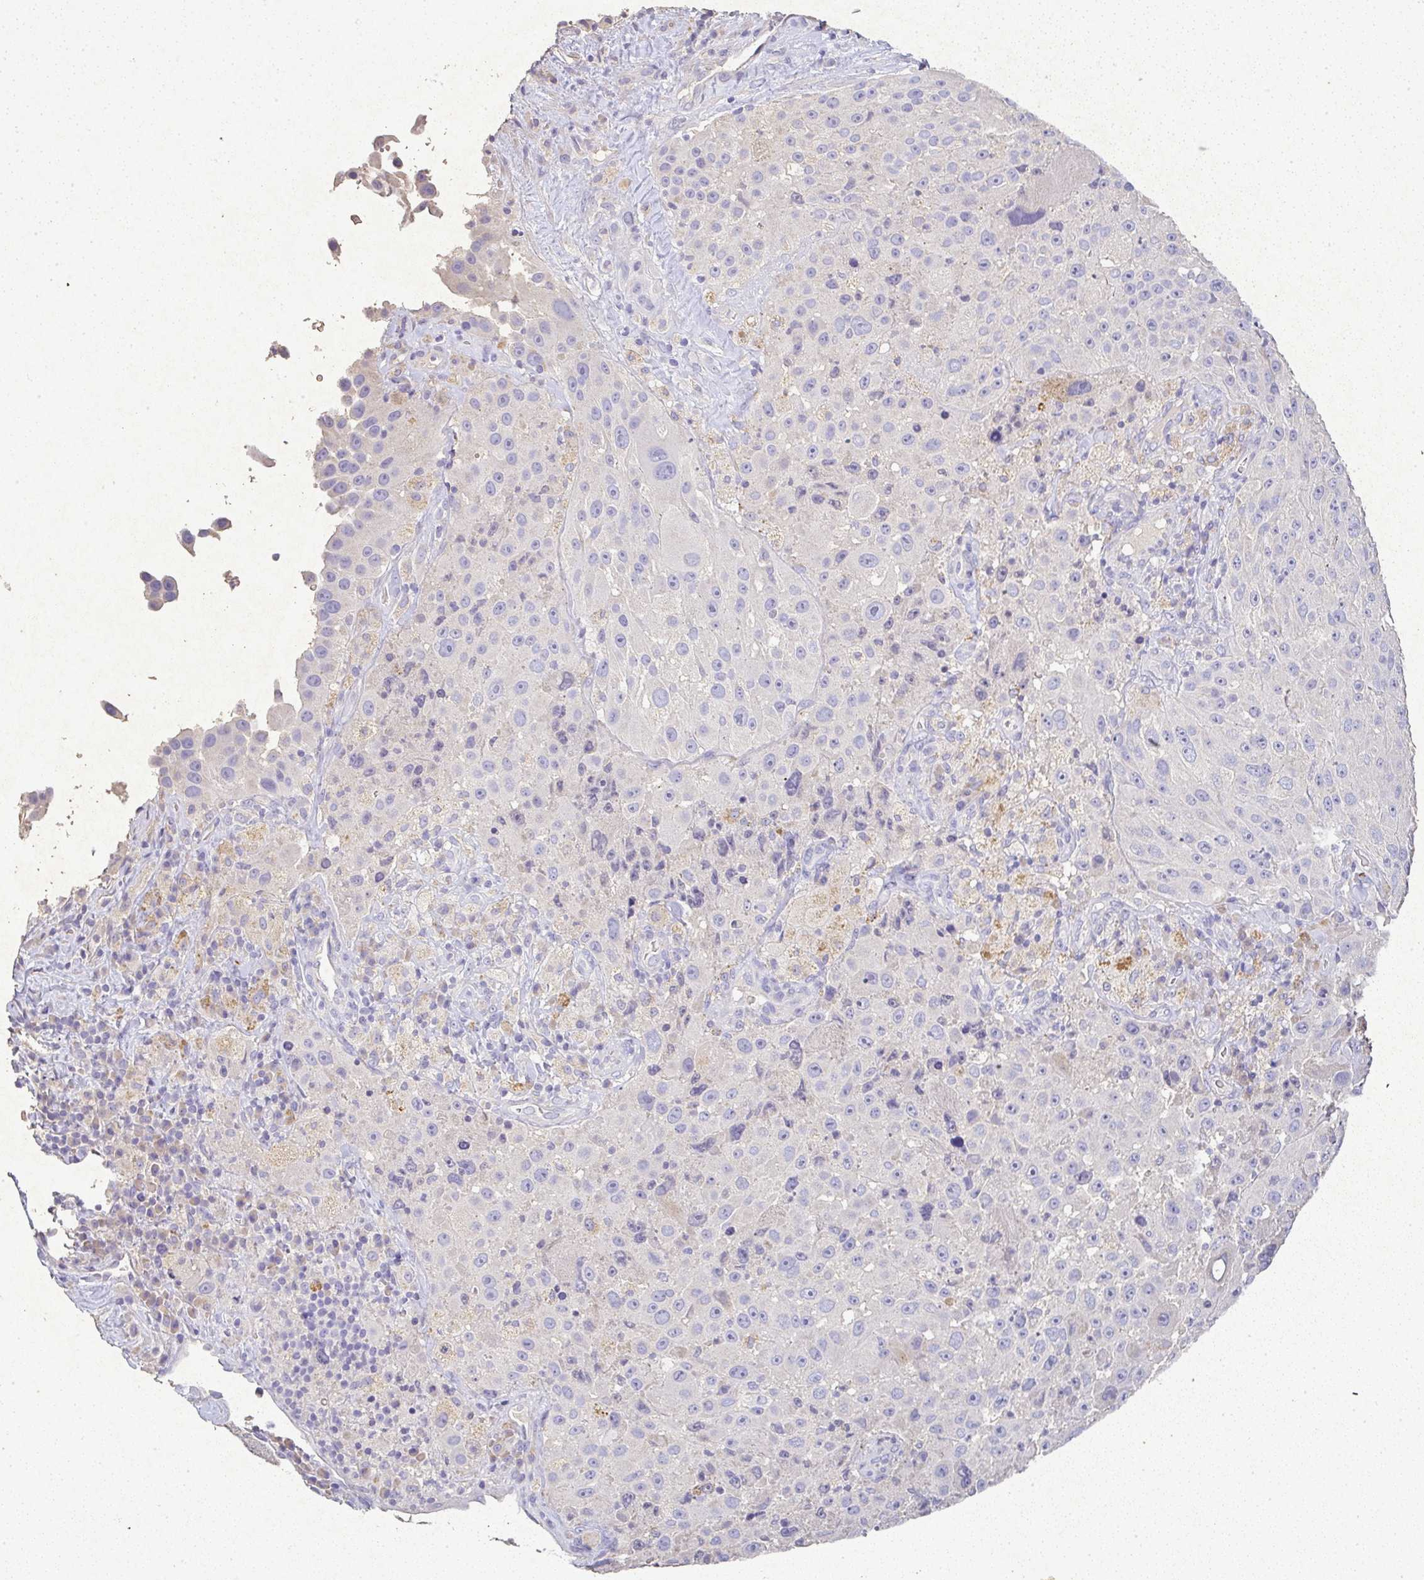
{"staining": {"intensity": "negative", "quantity": "none", "location": "none"}, "tissue": "melanoma", "cell_type": "Tumor cells", "image_type": "cancer", "snomed": [{"axis": "morphology", "description": "Malignant melanoma, Metastatic site"}, {"axis": "topography", "description": "Lymph node"}], "caption": "An image of melanoma stained for a protein displays no brown staining in tumor cells.", "gene": "RPS2", "patient": {"sex": "male", "age": 62}}